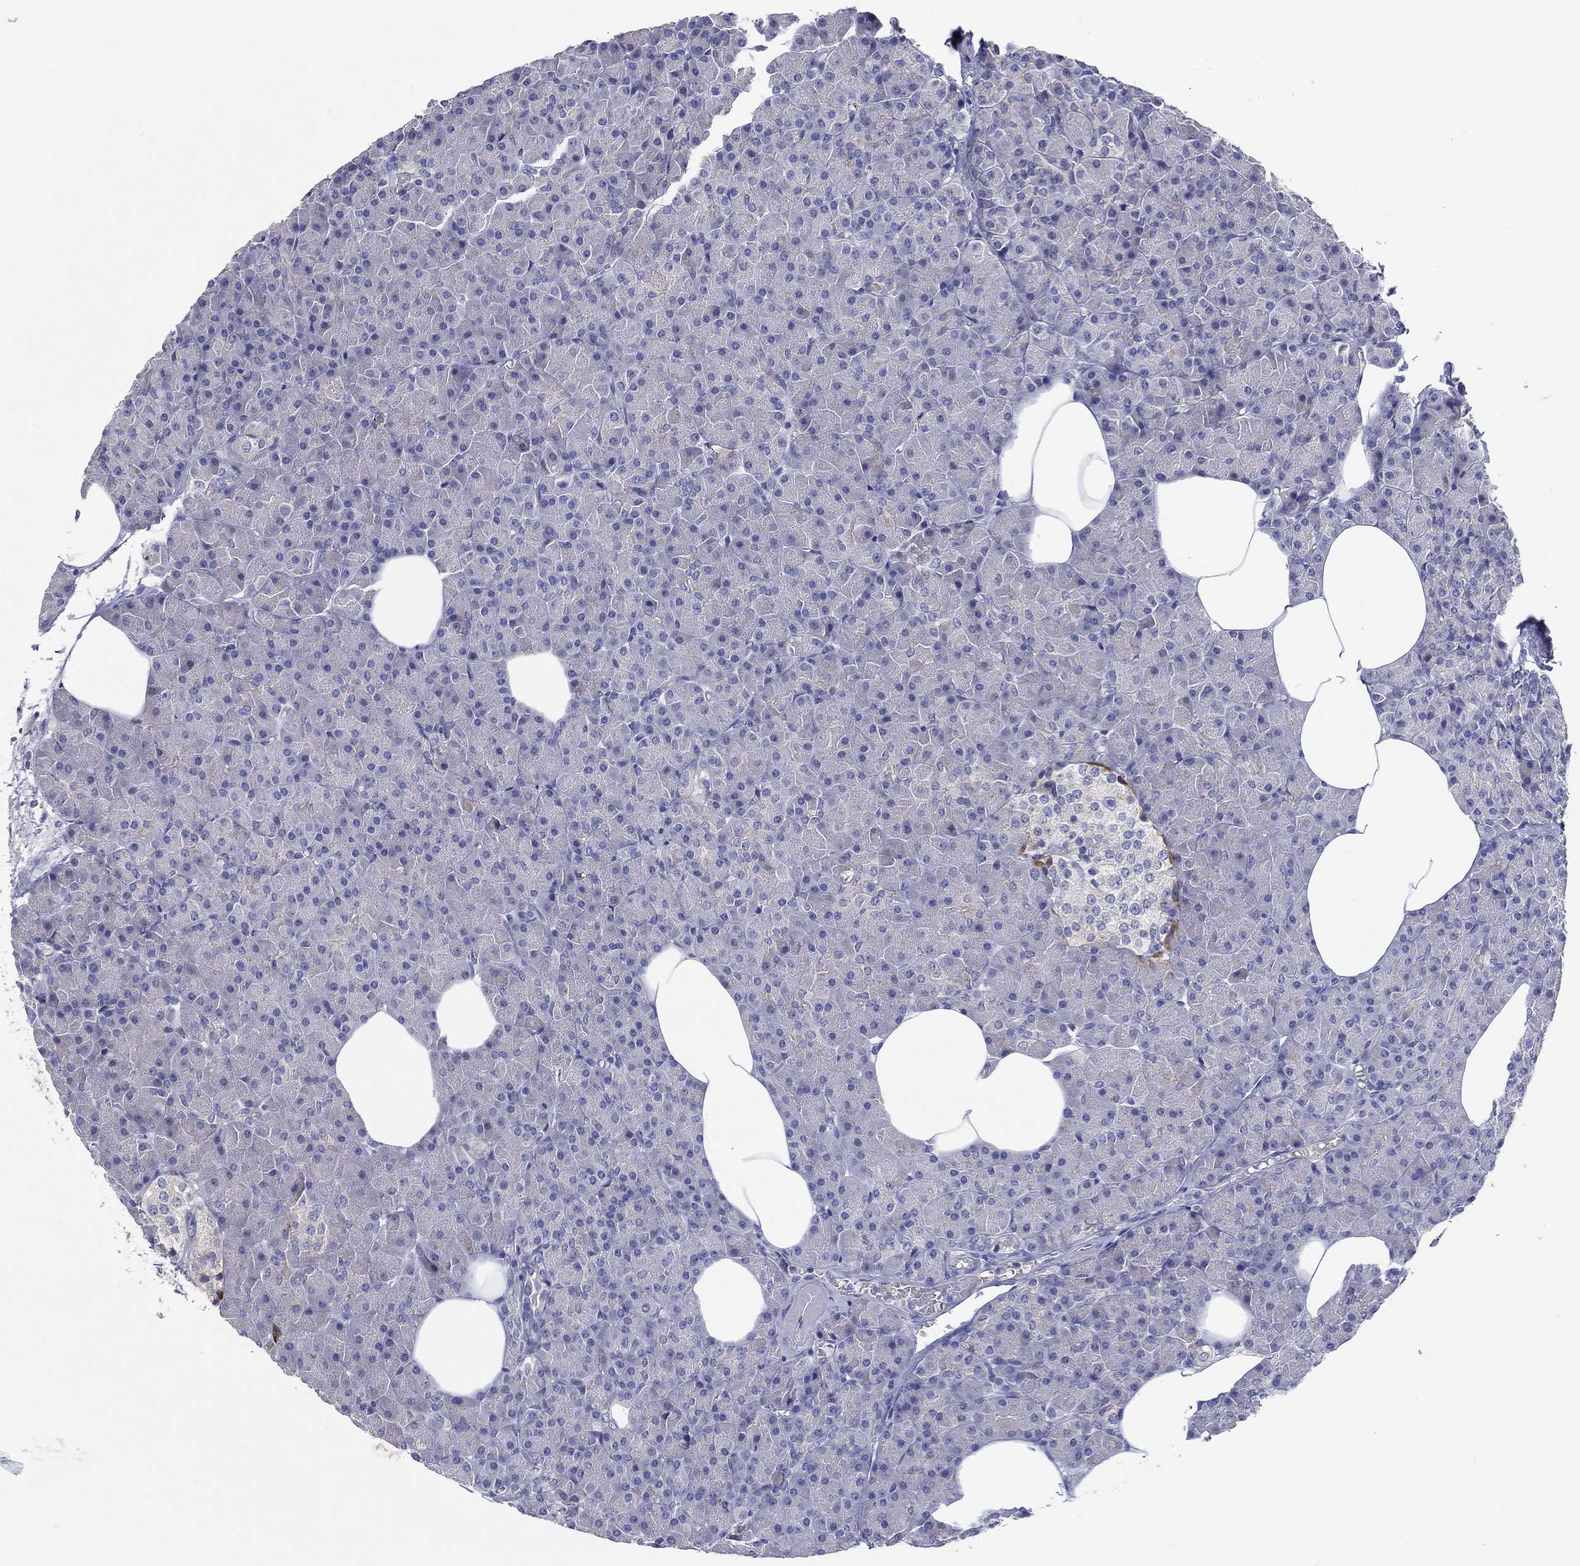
{"staining": {"intensity": "negative", "quantity": "none", "location": "none"}, "tissue": "pancreas", "cell_type": "Exocrine glandular cells", "image_type": "normal", "snomed": [{"axis": "morphology", "description": "Normal tissue, NOS"}, {"axis": "topography", "description": "Pancreas"}], "caption": "The photomicrograph displays no significant staining in exocrine glandular cells of pancreas.", "gene": "ERMP1", "patient": {"sex": "female", "age": 45}}